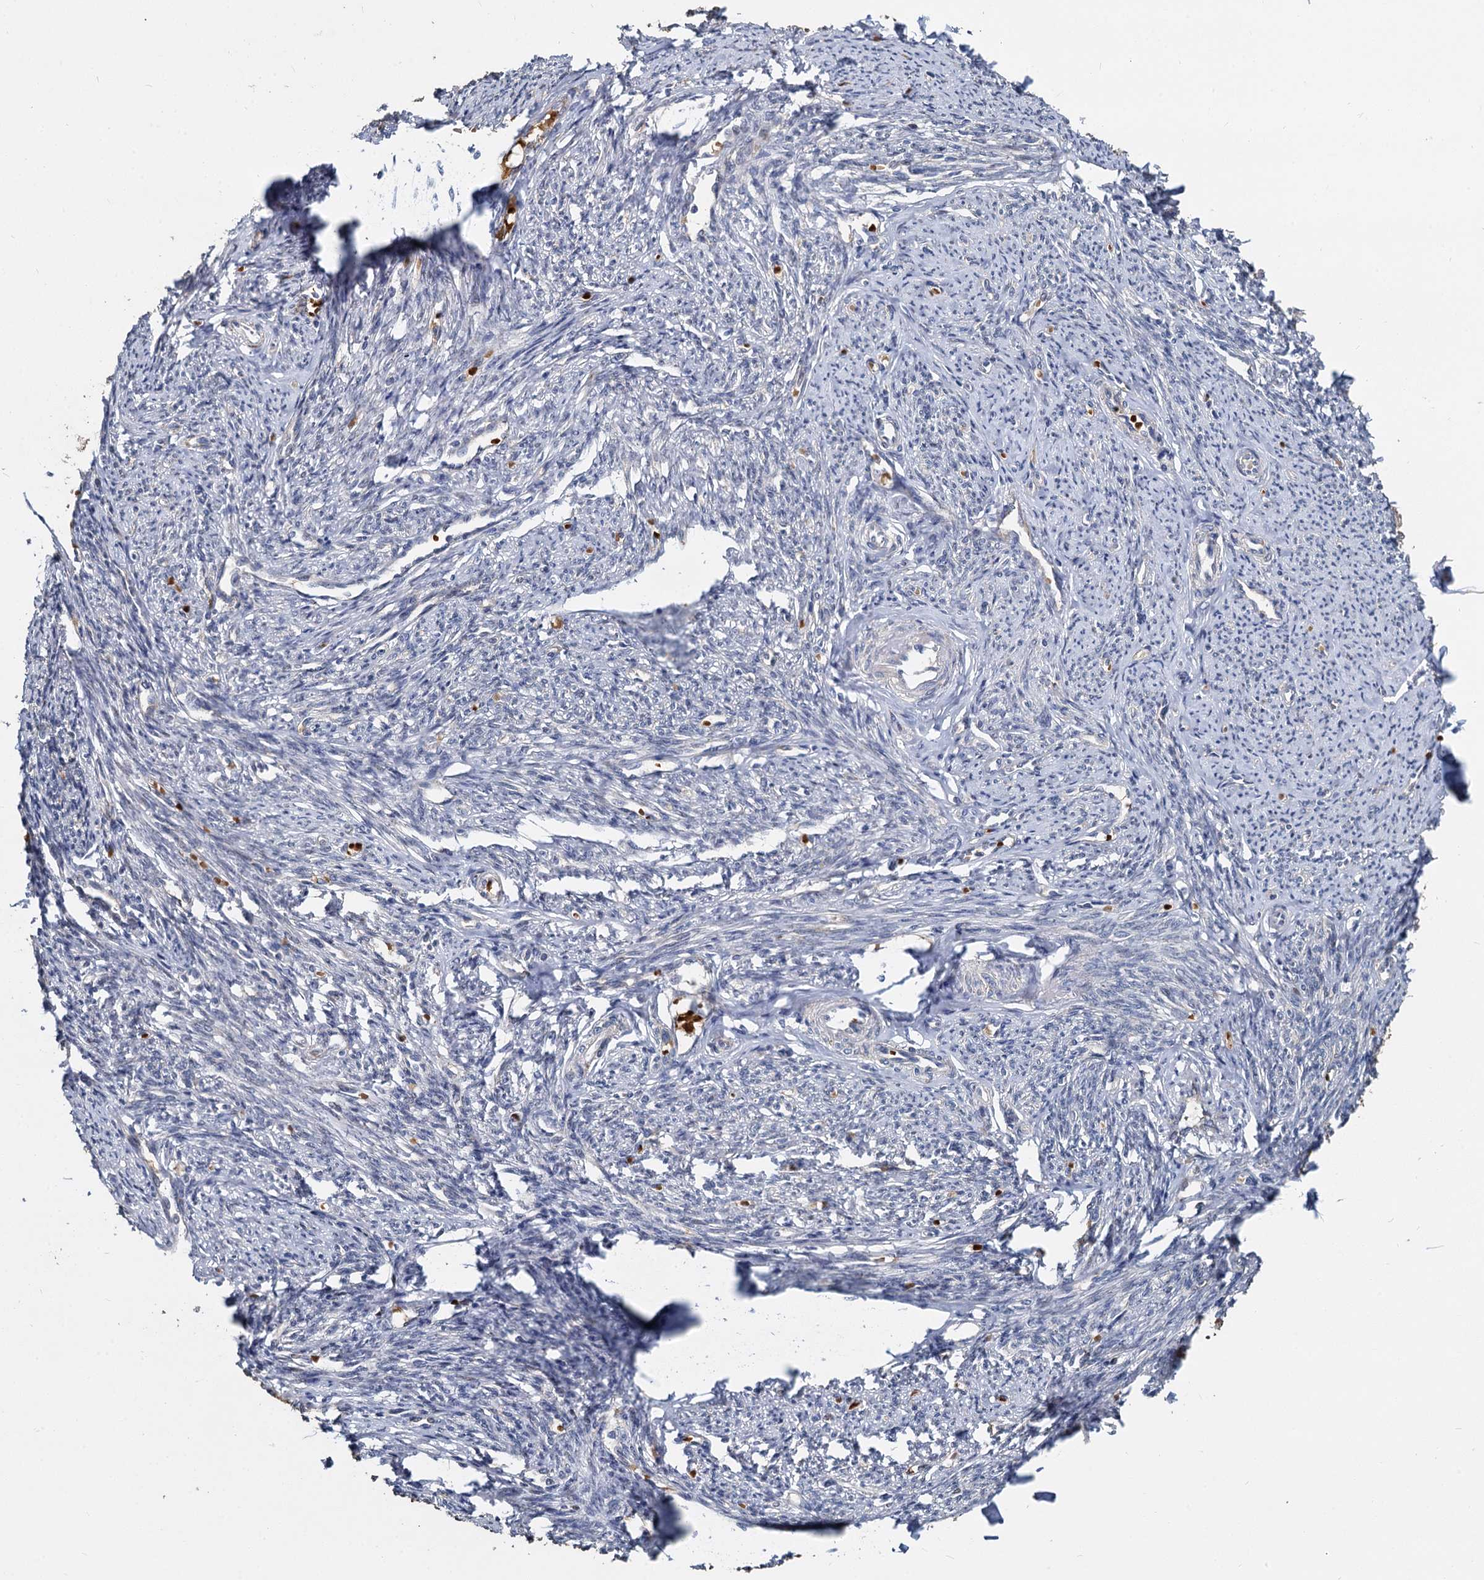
{"staining": {"intensity": "weak", "quantity": "25%-75%", "location": "cytoplasmic/membranous"}, "tissue": "smooth muscle", "cell_type": "Smooth muscle cells", "image_type": "normal", "snomed": [{"axis": "morphology", "description": "Normal tissue, NOS"}, {"axis": "topography", "description": "Smooth muscle"}, {"axis": "topography", "description": "Uterus"}], "caption": "A high-resolution histopathology image shows IHC staining of benign smooth muscle, which reveals weak cytoplasmic/membranous expression in about 25%-75% of smooth muscle cells. The protein of interest is stained brown, and the nuclei are stained in blue (DAB IHC with brightfield microscopy, high magnification).", "gene": "TCTN2", "patient": {"sex": "female", "age": 59}}